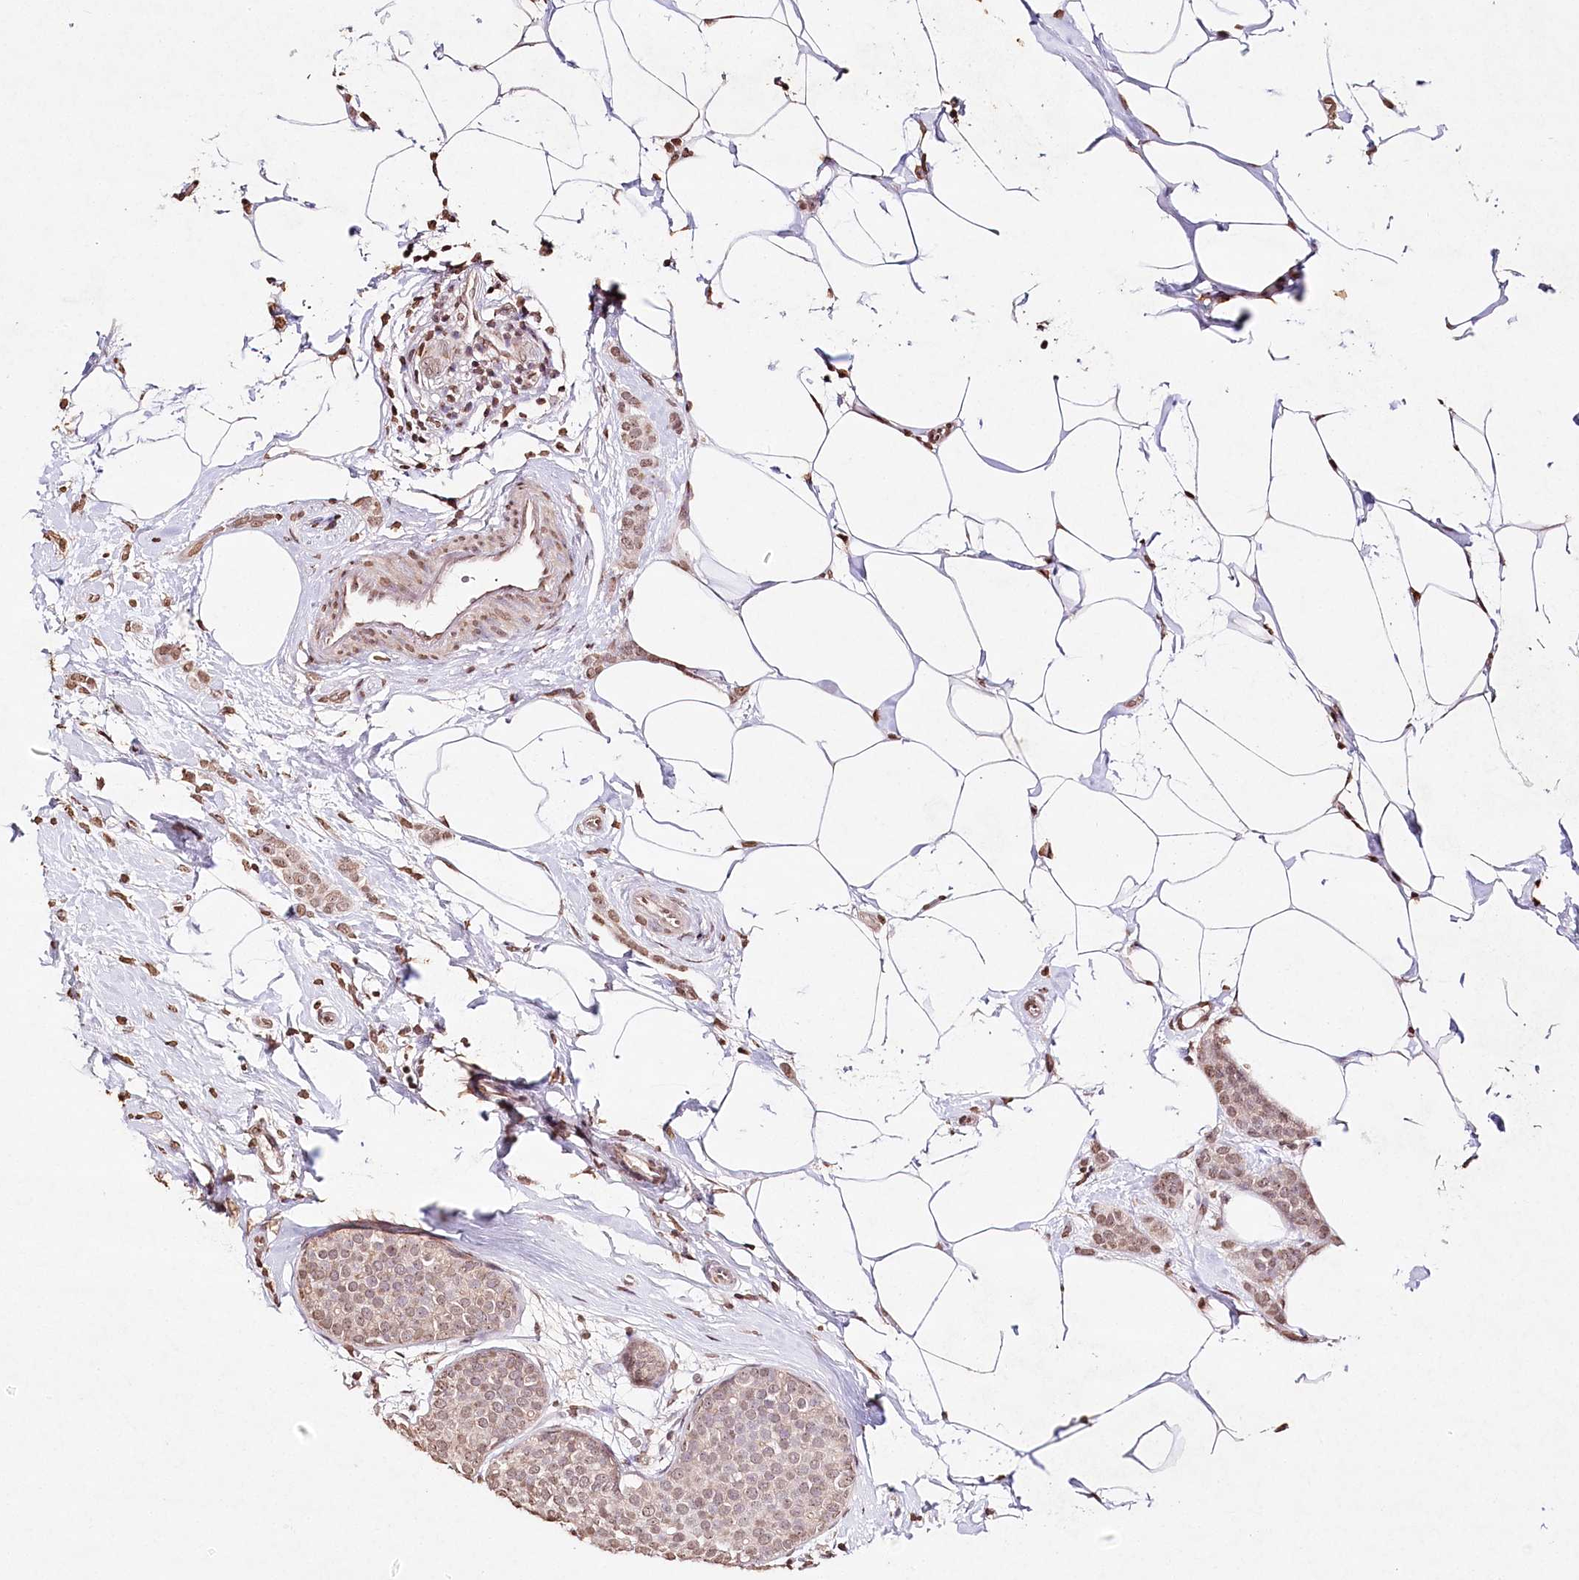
{"staining": {"intensity": "moderate", "quantity": ">75%", "location": "nuclear"}, "tissue": "breast cancer", "cell_type": "Tumor cells", "image_type": "cancer", "snomed": [{"axis": "morphology", "description": "Lobular carcinoma, in situ"}, {"axis": "morphology", "description": "Lobular carcinoma"}, {"axis": "topography", "description": "Breast"}], "caption": "This image exhibits immunohistochemistry (IHC) staining of human breast cancer (lobular carcinoma in situ), with medium moderate nuclear staining in approximately >75% of tumor cells.", "gene": "DMXL1", "patient": {"sex": "female", "age": 41}}